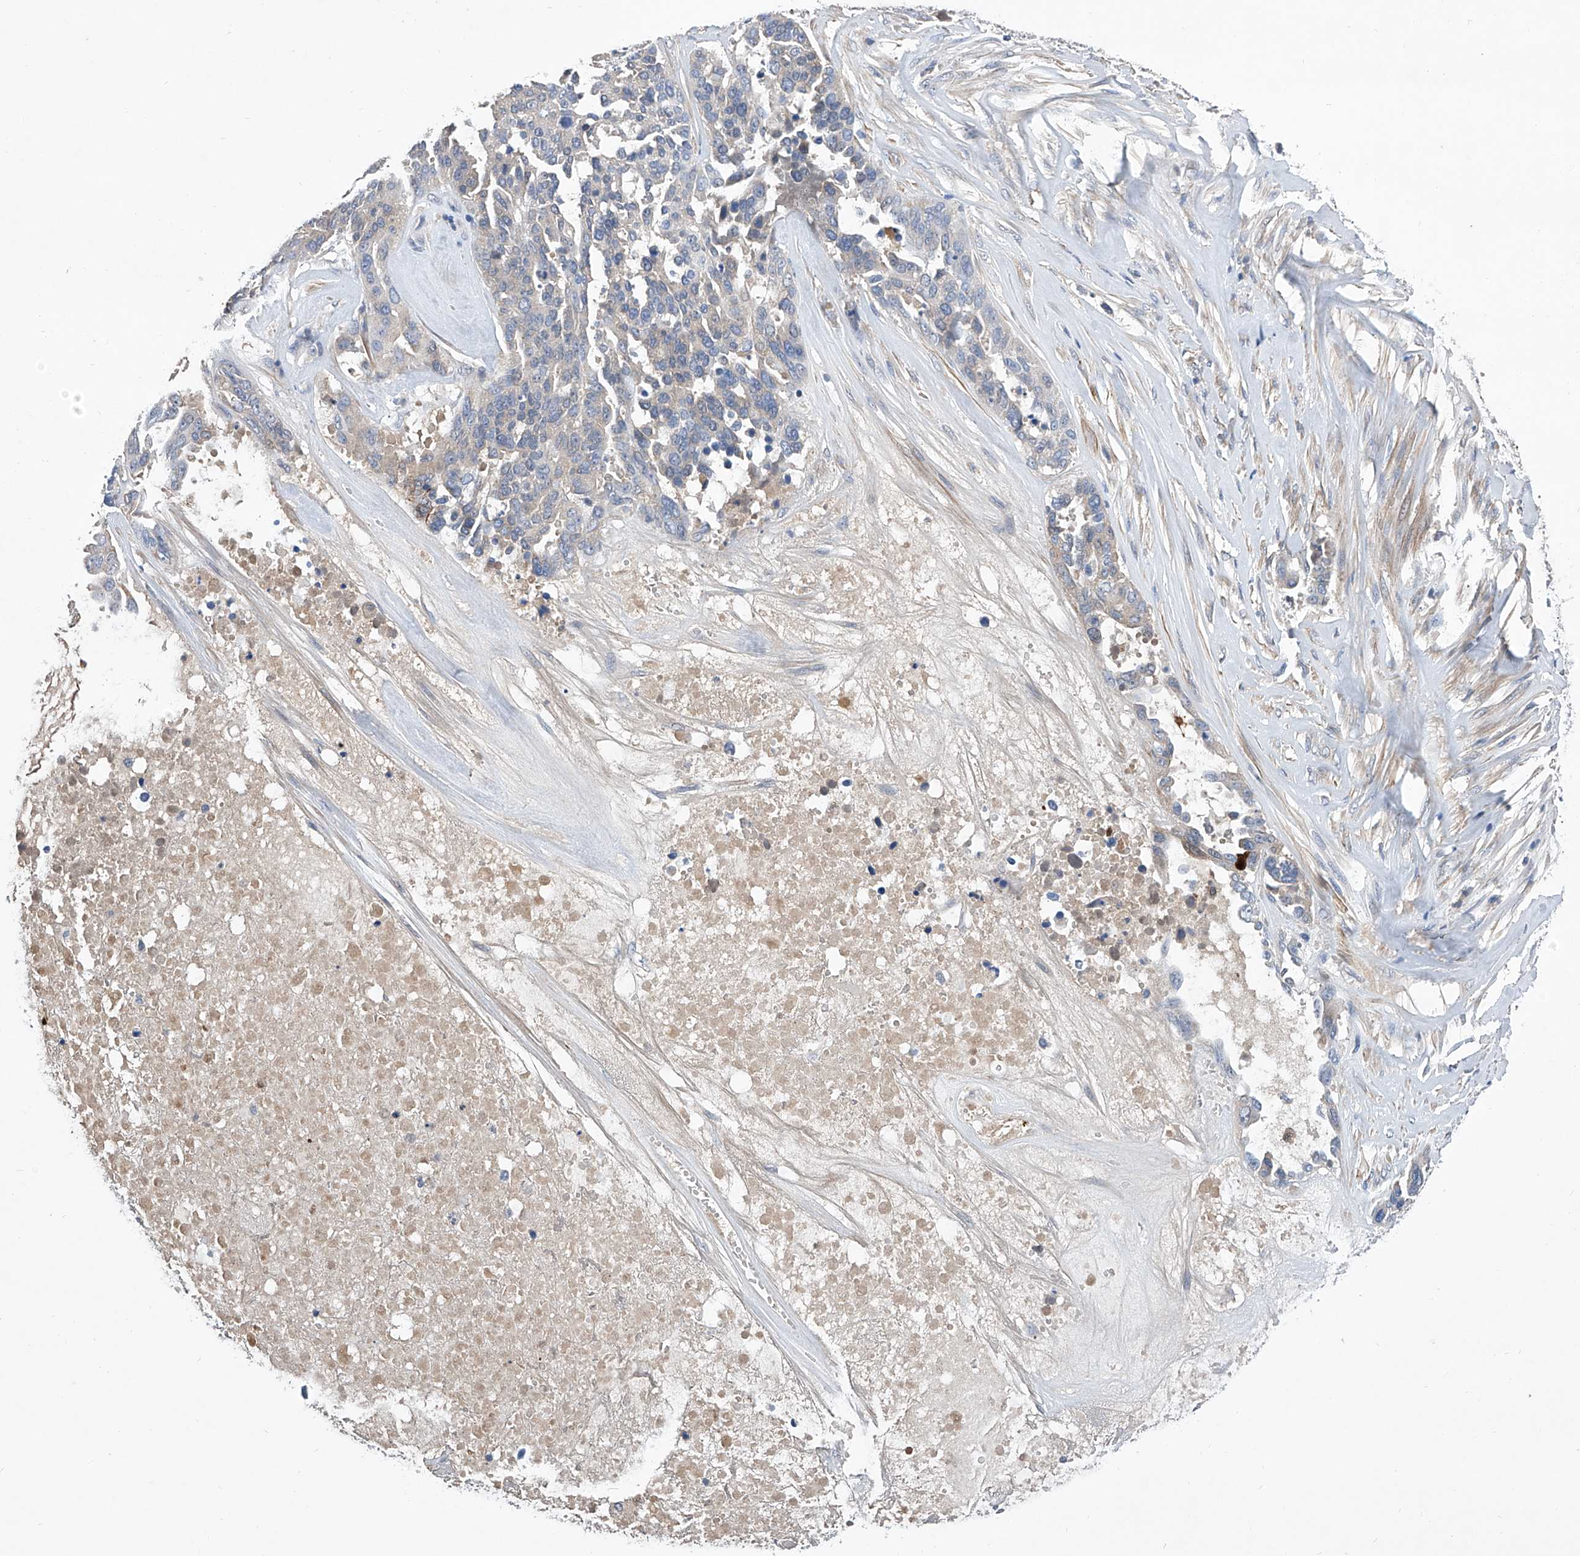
{"staining": {"intensity": "negative", "quantity": "none", "location": "none"}, "tissue": "ovarian cancer", "cell_type": "Tumor cells", "image_type": "cancer", "snomed": [{"axis": "morphology", "description": "Cystadenocarcinoma, serous, NOS"}, {"axis": "topography", "description": "Ovary"}], "caption": "Immunohistochemistry (IHC) of human ovarian cancer reveals no expression in tumor cells.", "gene": "GPT", "patient": {"sex": "female", "age": 44}}